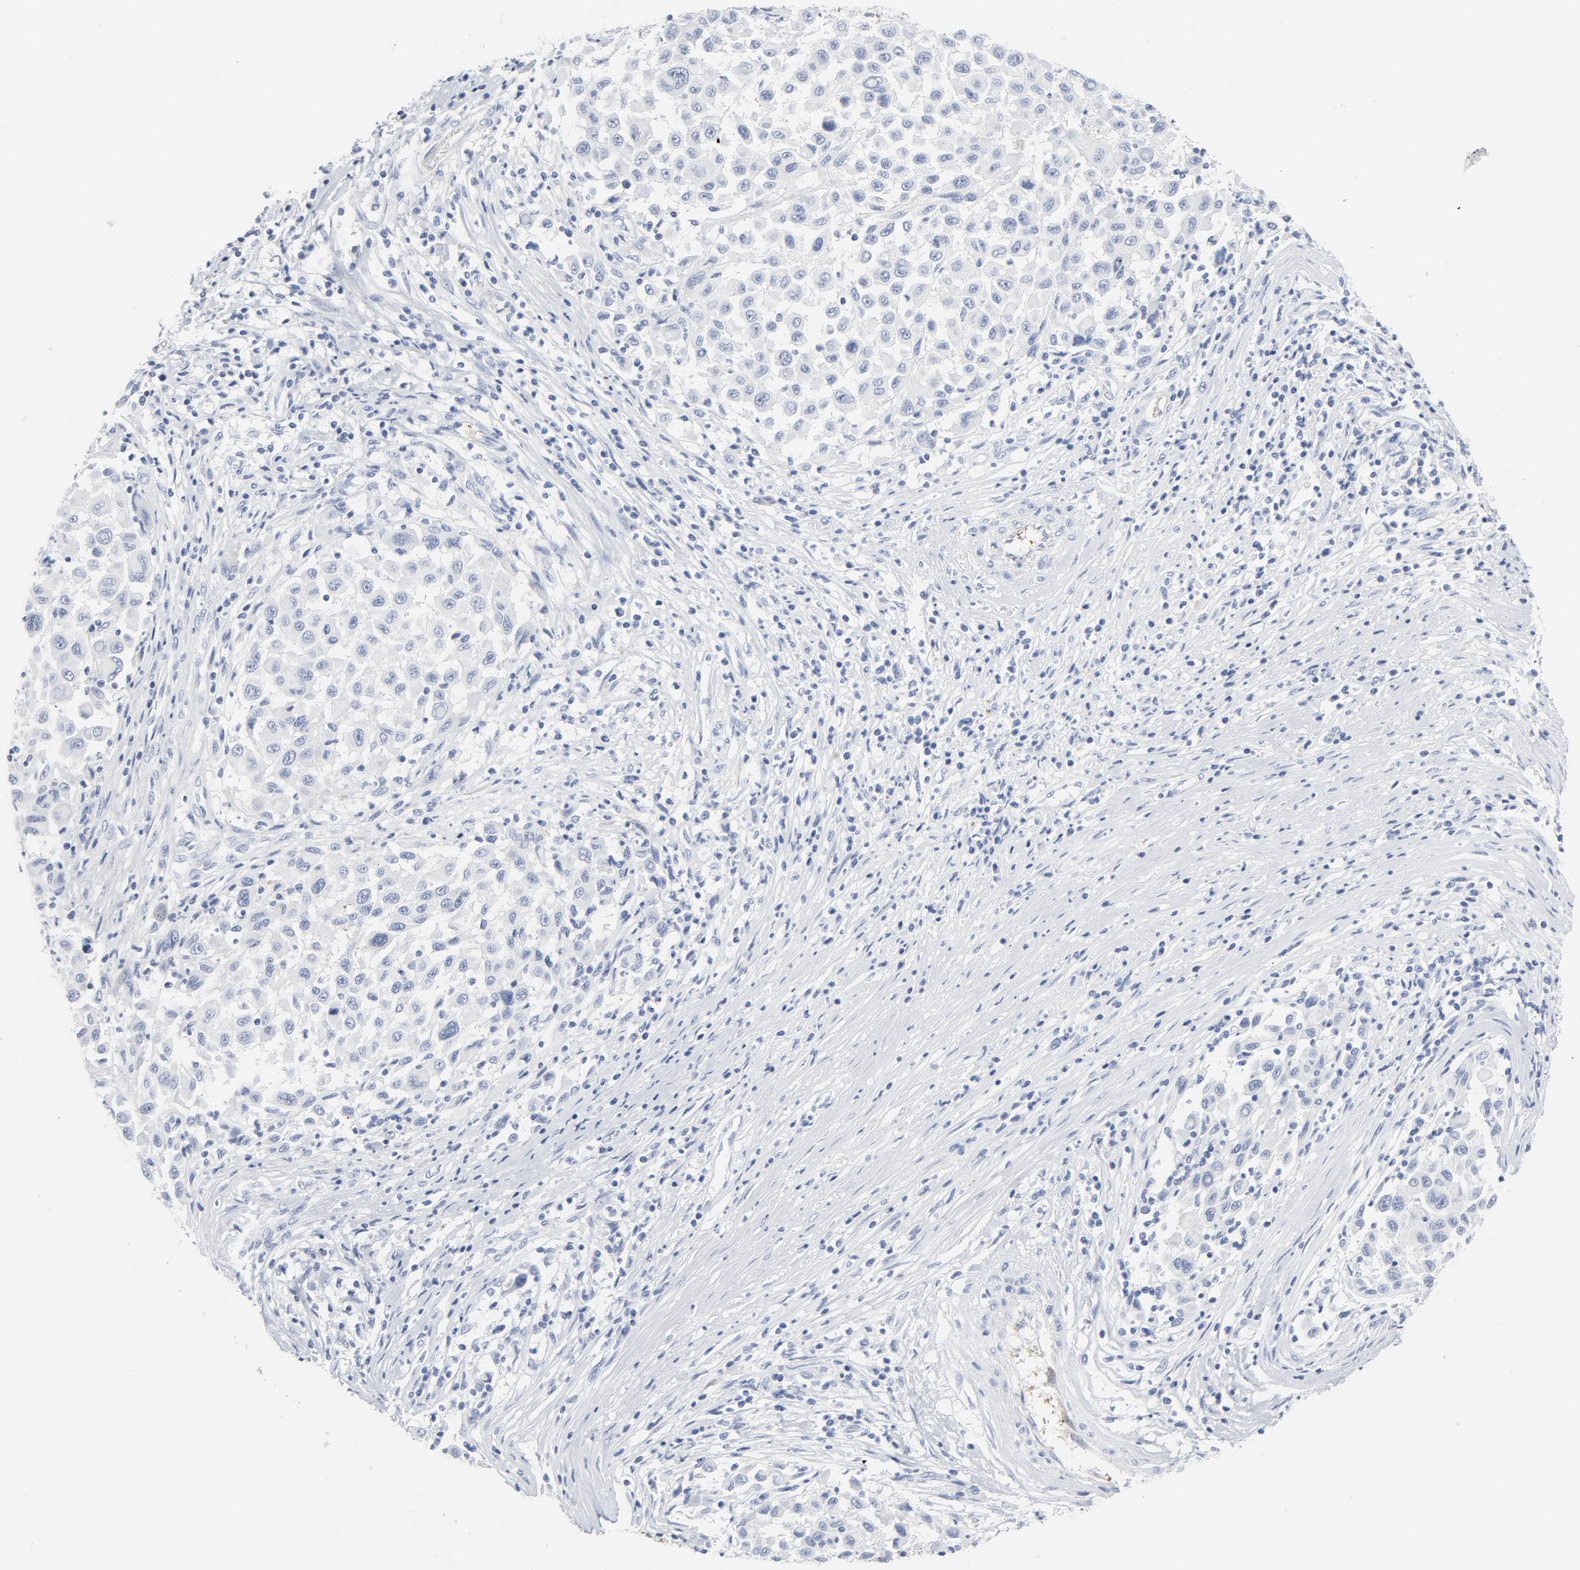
{"staining": {"intensity": "negative", "quantity": "none", "location": "none"}, "tissue": "melanoma", "cell_type": "Tumor cells", "image_type": "cancer", "snomed": [{"axis": "morphology", "description": "Malignant melanoma, Metastatic site"}, {"axis": "topography", "description": "Lymph node"}], "caption": "There is no significant expression in tumor cells of melanoma.", "gene": "TUBB1", "patient": {"sex": "male", "age": 61}}